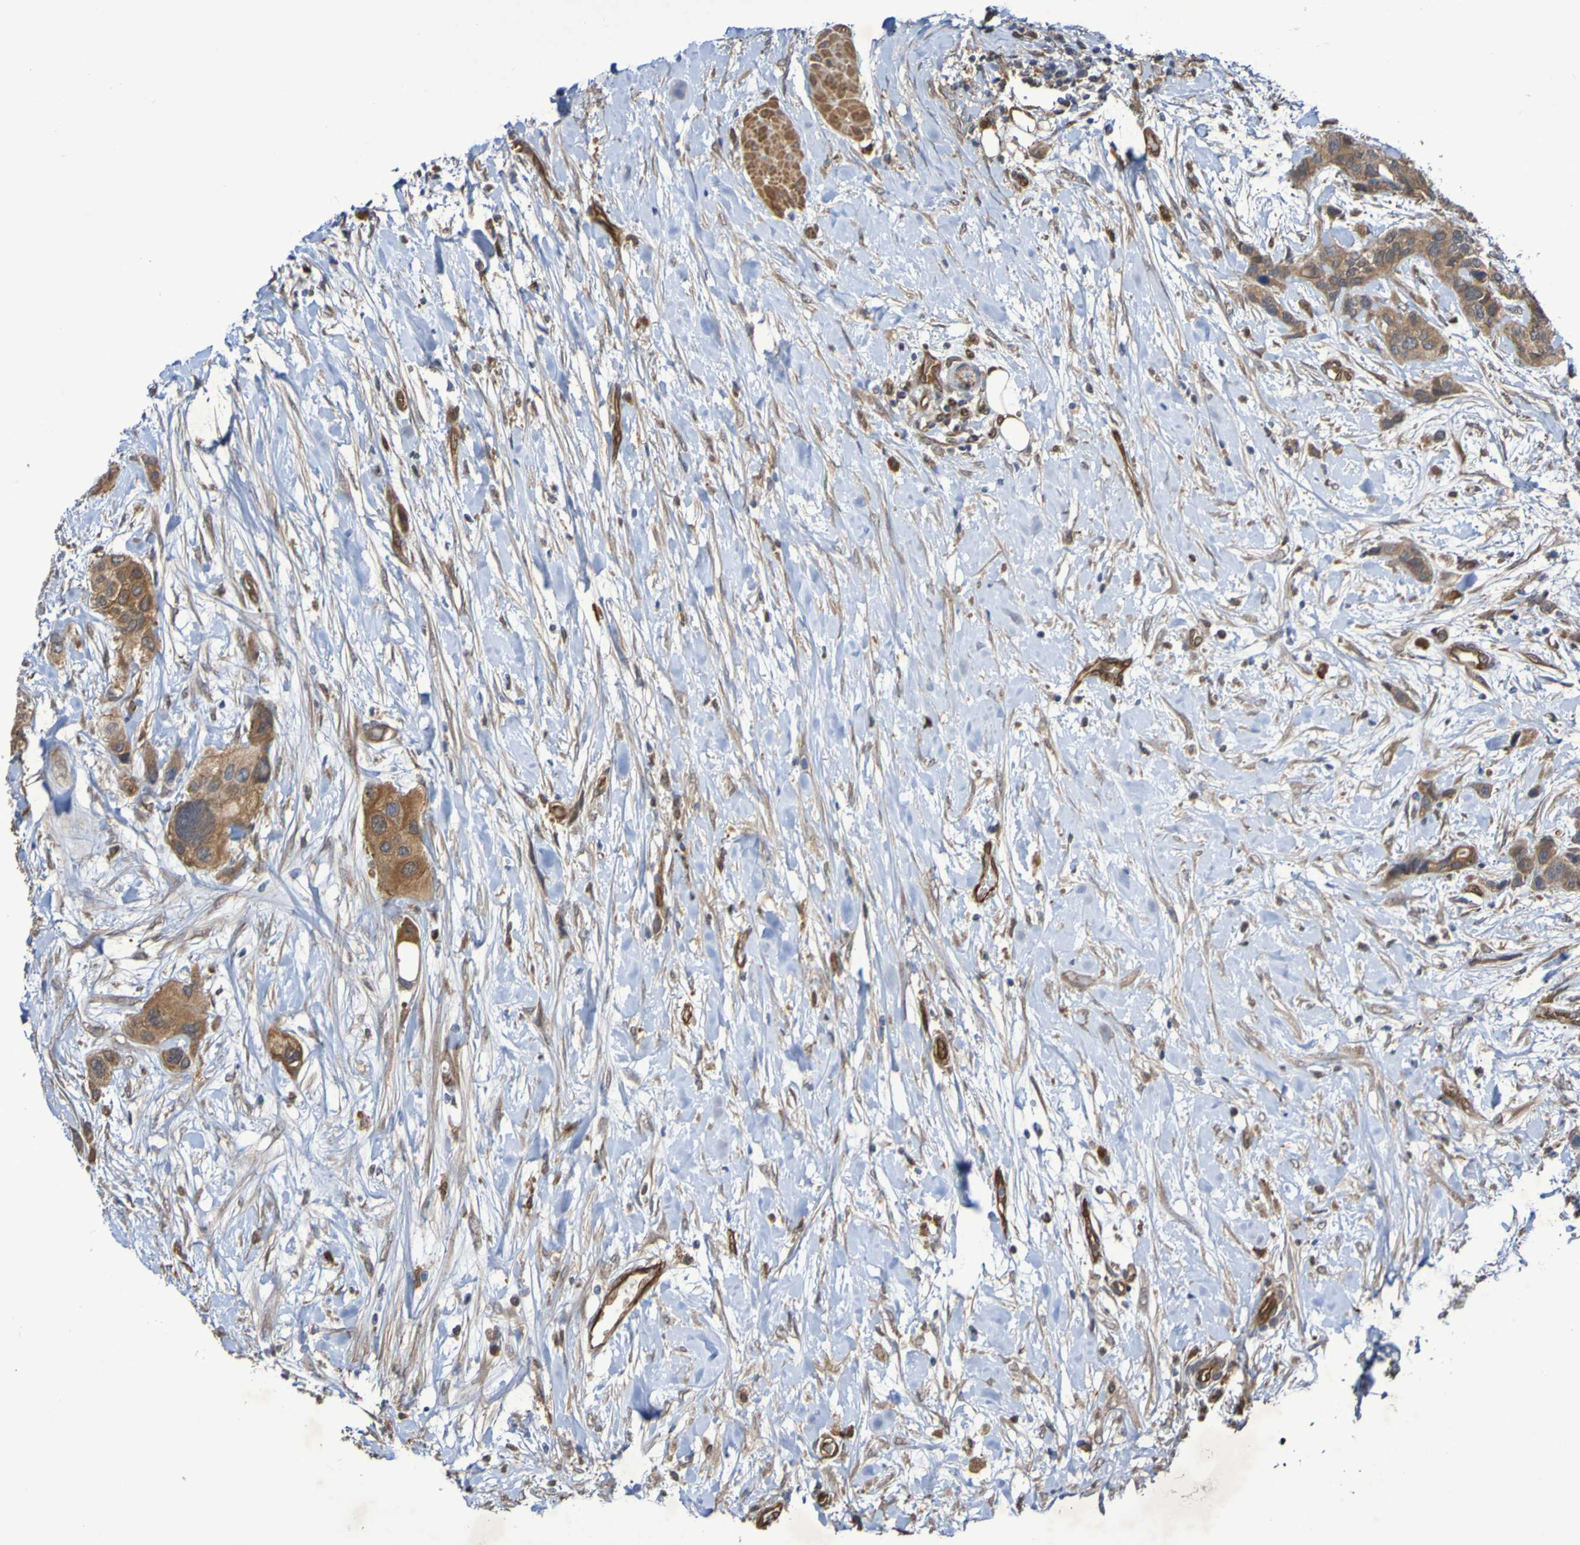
{"staining": {"intensity": "moderate", "quantity": ">75%", "location": "cytoplasmic/membranous"}, "tissue": "urothelial cancer", "cell_type": "Tumor cells", "image_type": "cancer", "snomed": [{"axis": "morphology", "description": "Urothelial carcinoma, High grade"}, {"axis": "topography", "description": "Urinary bladder"}], "caption": "The photomicrograph demonstrates immunohistochemical staining of high-grade urothelial carcinoma. There is moderate cytoplasmic/membranous expression is seen in approximately >75% of tumor cells.", "gene": "SERPINB6", "patient": {"sex": "female", "age": 56}}